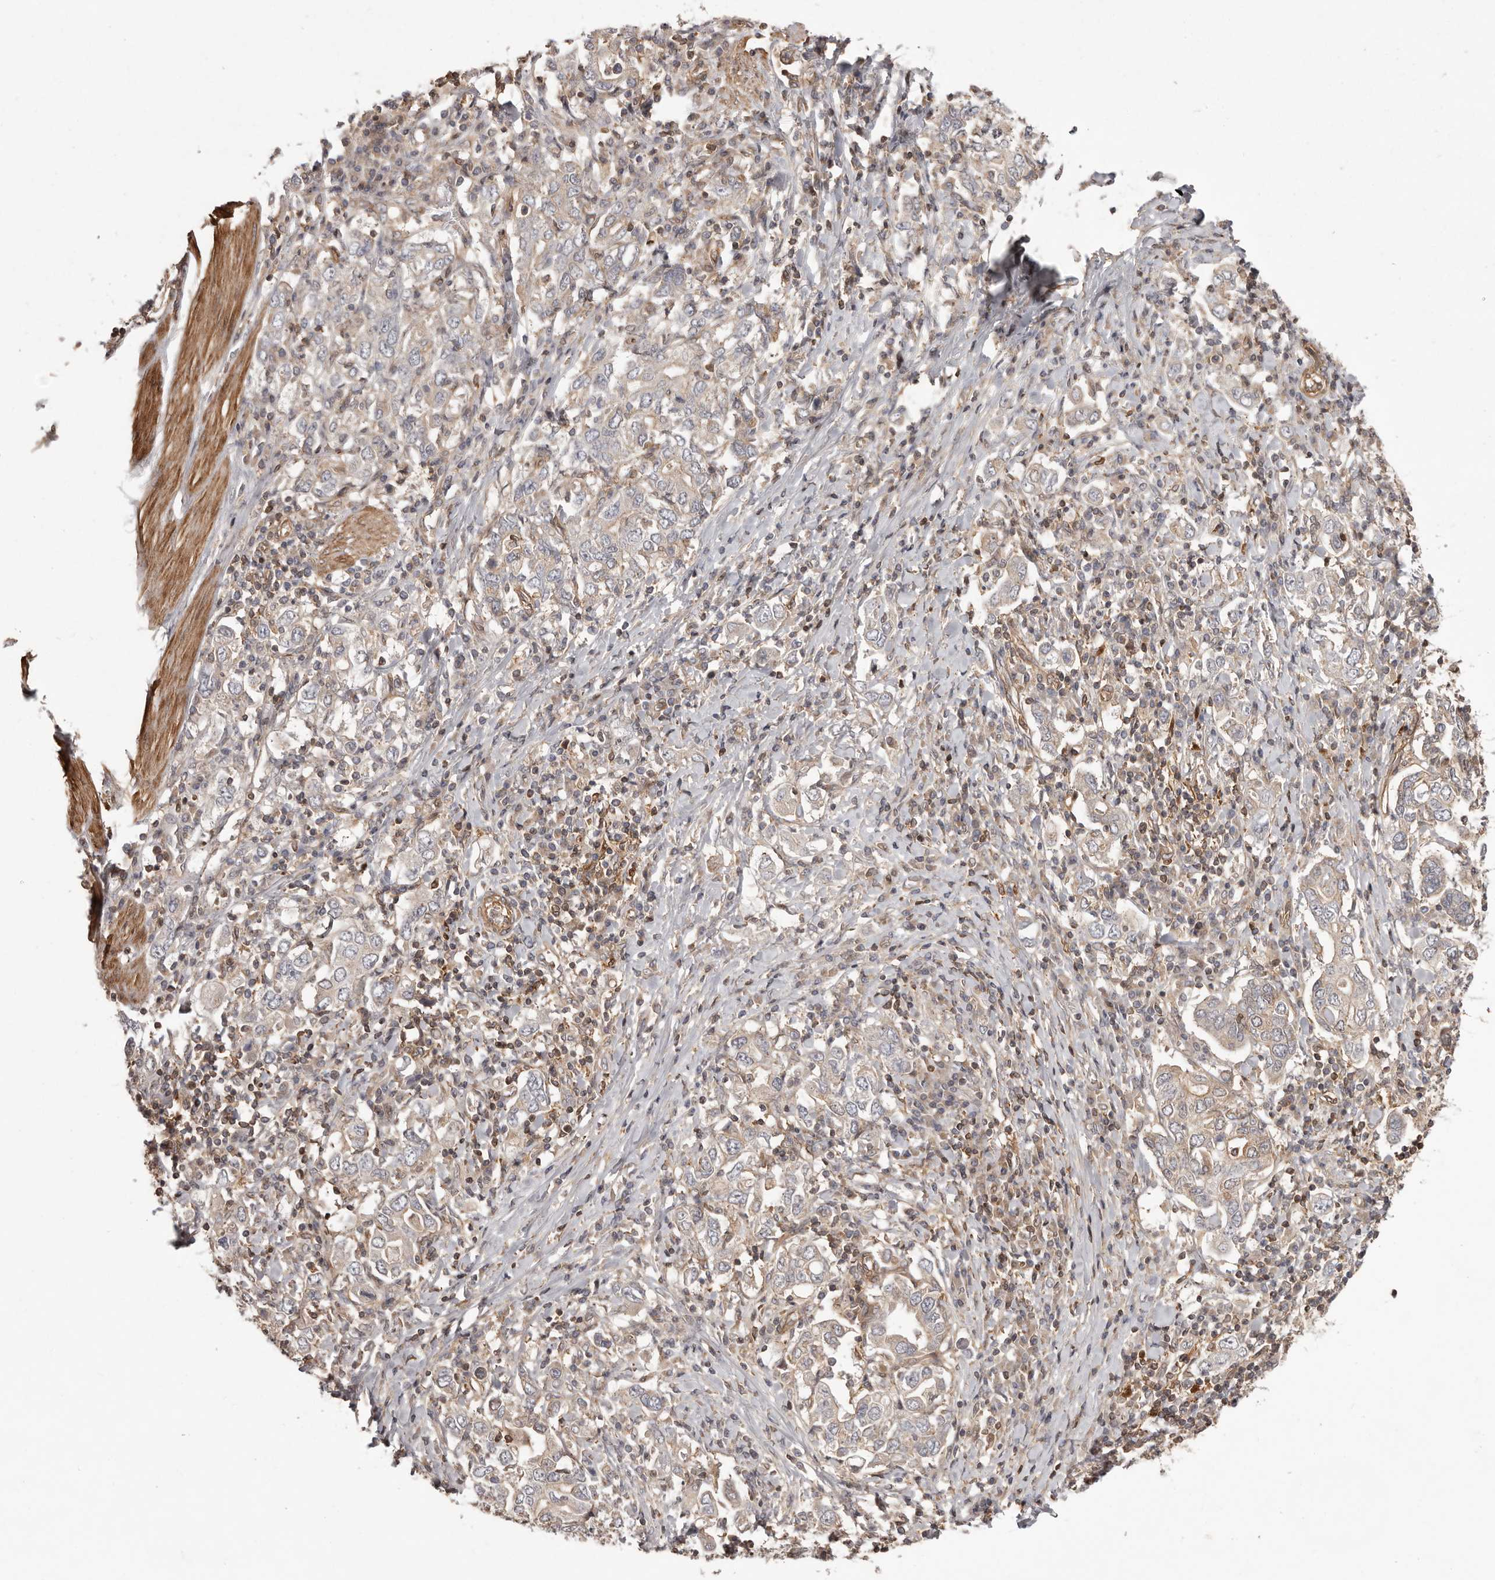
{"staining": {"intensity": "weak", "quantity": "<25%", "location": "cytoplasmic/membranous"}, "tissue": "stomach cancer", "cell_type": "Tumor cells", "image_type": "cancer", "snomed": [{"axis": "morphology", "description": "Adenocarcinoma, NOS"}, {"axis": "topography", "description": "Stomach, upper"}], "caption": "Tumor cells show no significant staining in stomach adenocarcinoma.", "gene": "NFKBIA", "patient": {"sex": "male", "age": 62}}